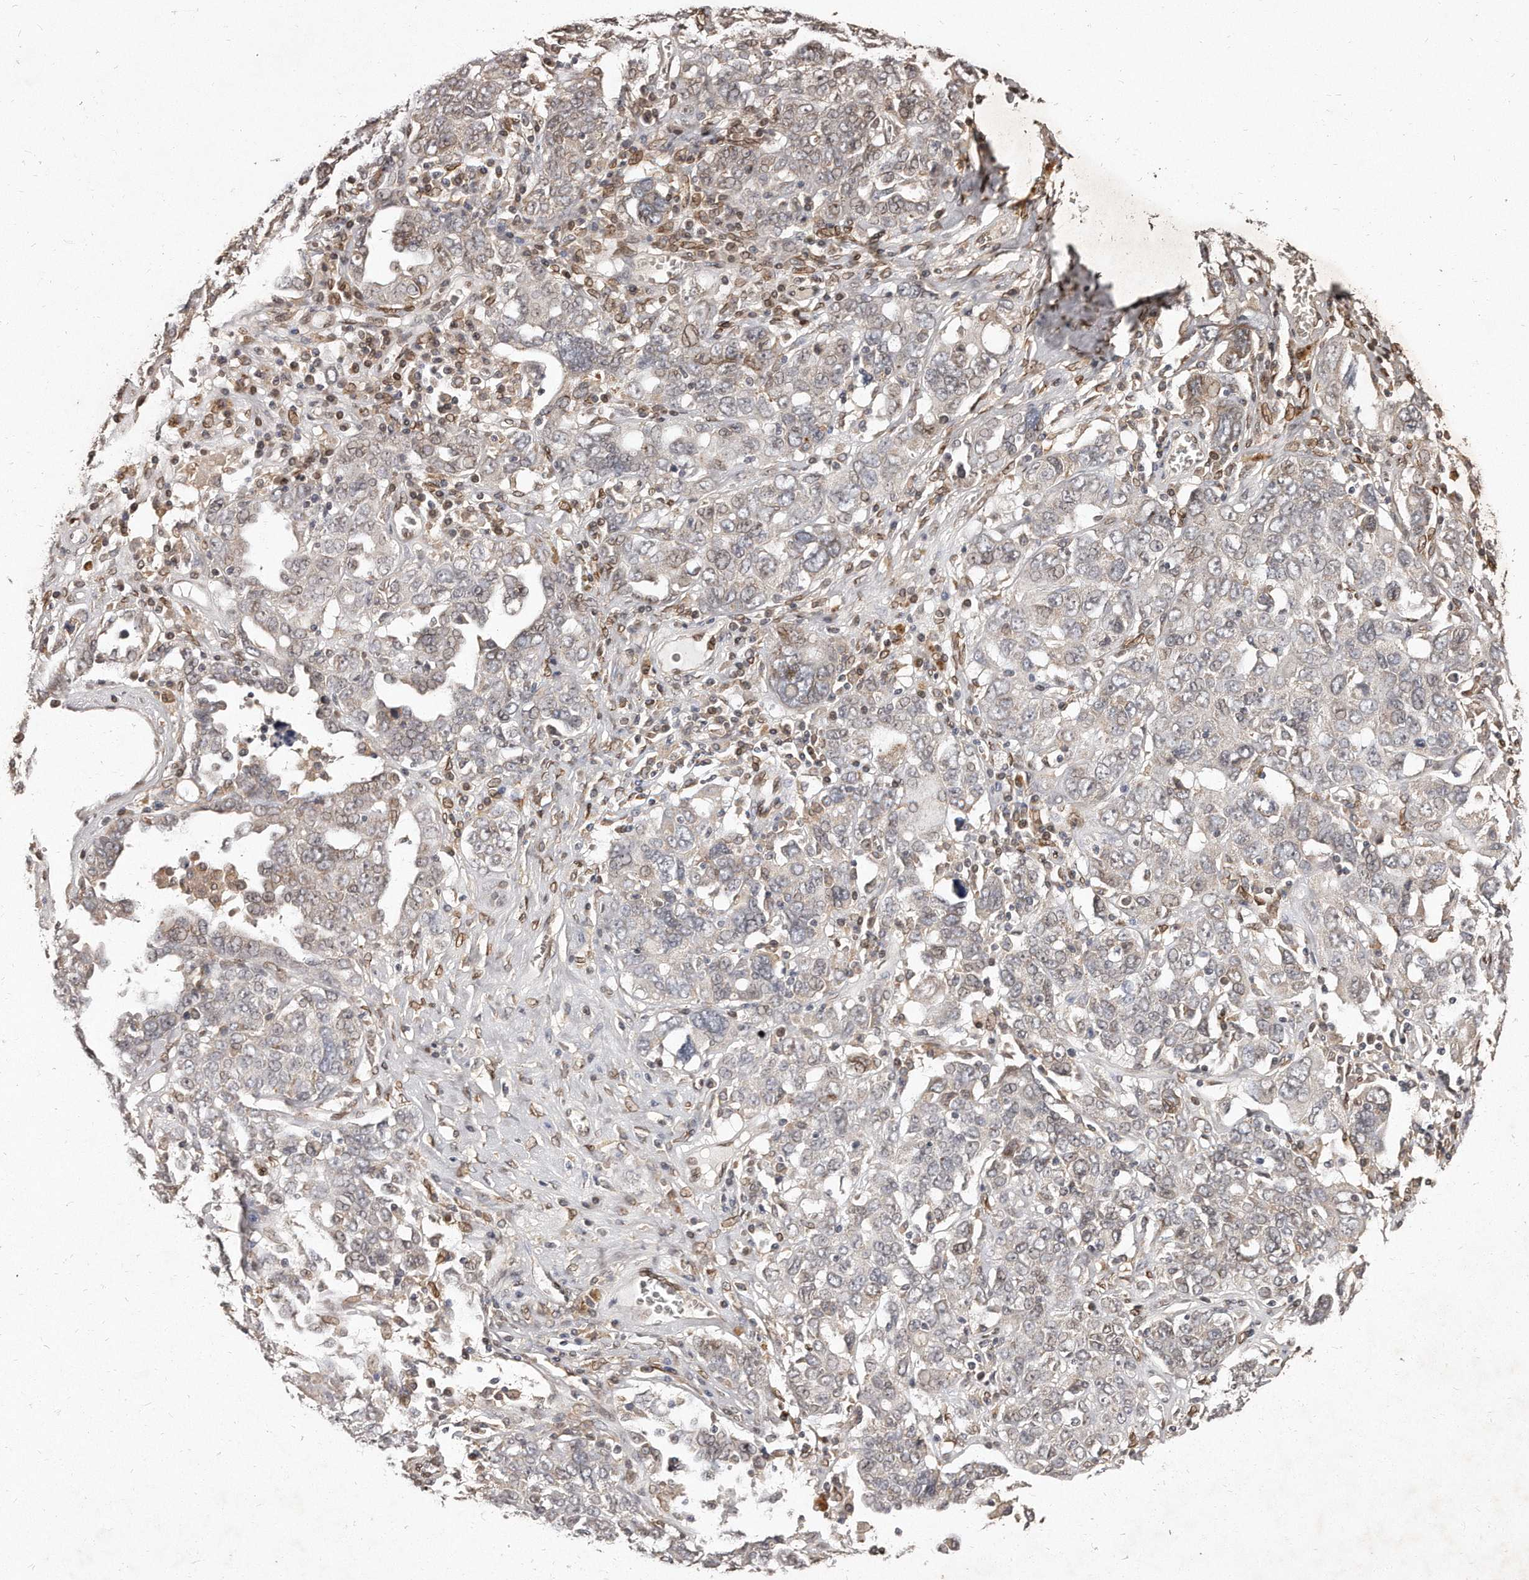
{"staining": {"intensity": "negative", "quantity": "none", "location": "none"}, "tissue": "ovarian cancer", "cell_type": "Tumor cells", "image_type": "cancer", "snomed": [{"axis": "morphology", "description": "Carcinoma, endometroid"}, {"axis": "topography", "description": "Ovary"}], "caption": "Tumor cells are negative for brown protein staining in endometroid carcinoma (ovarian). (Brightfield microscopy of DAB immunohistochemistry (IHC) at high magnification).", "gene": "HASPIN", "patient": {"sex": "female", "age": 62}}